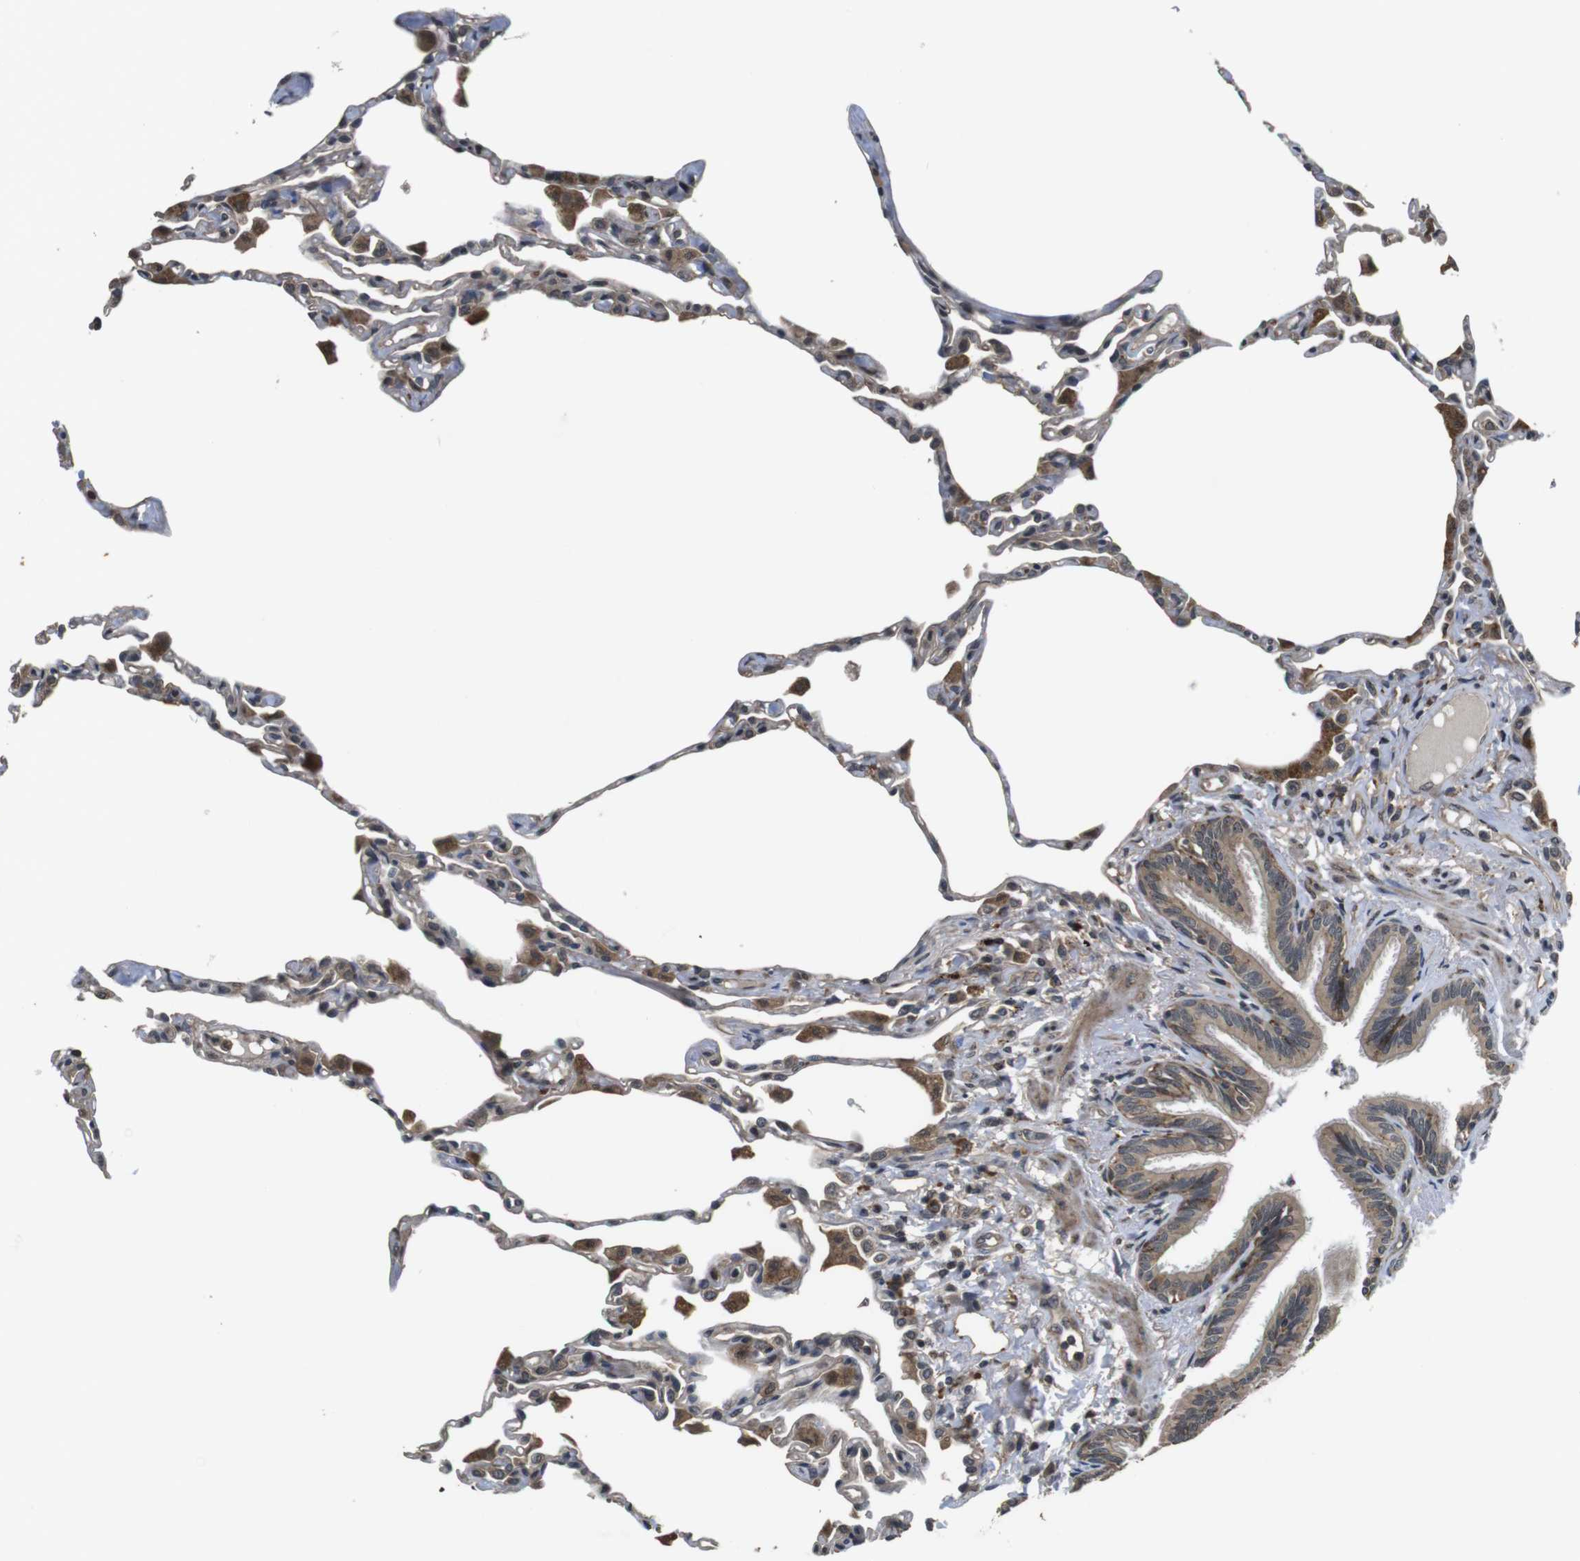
{"staining": {"intensity": "weak", "quantity": "25%-75%", "location": "cytoplasmic/membranous"}, "tissue": "lung", "cell_type": "Alveolar cells", "image_type": "normal", "snomed": [{"axis": "morphology", "description": "Normal tissue, NOS"}, {"axis": "topography", "description": "Lung"}], "caption": "Weak cytoplasmic/membranous positivity is identified in approximately 25%-75% of alveolar cells in benign lung.", "gene": "FZD10", "patient": {"sex": "female", "age": 49}}